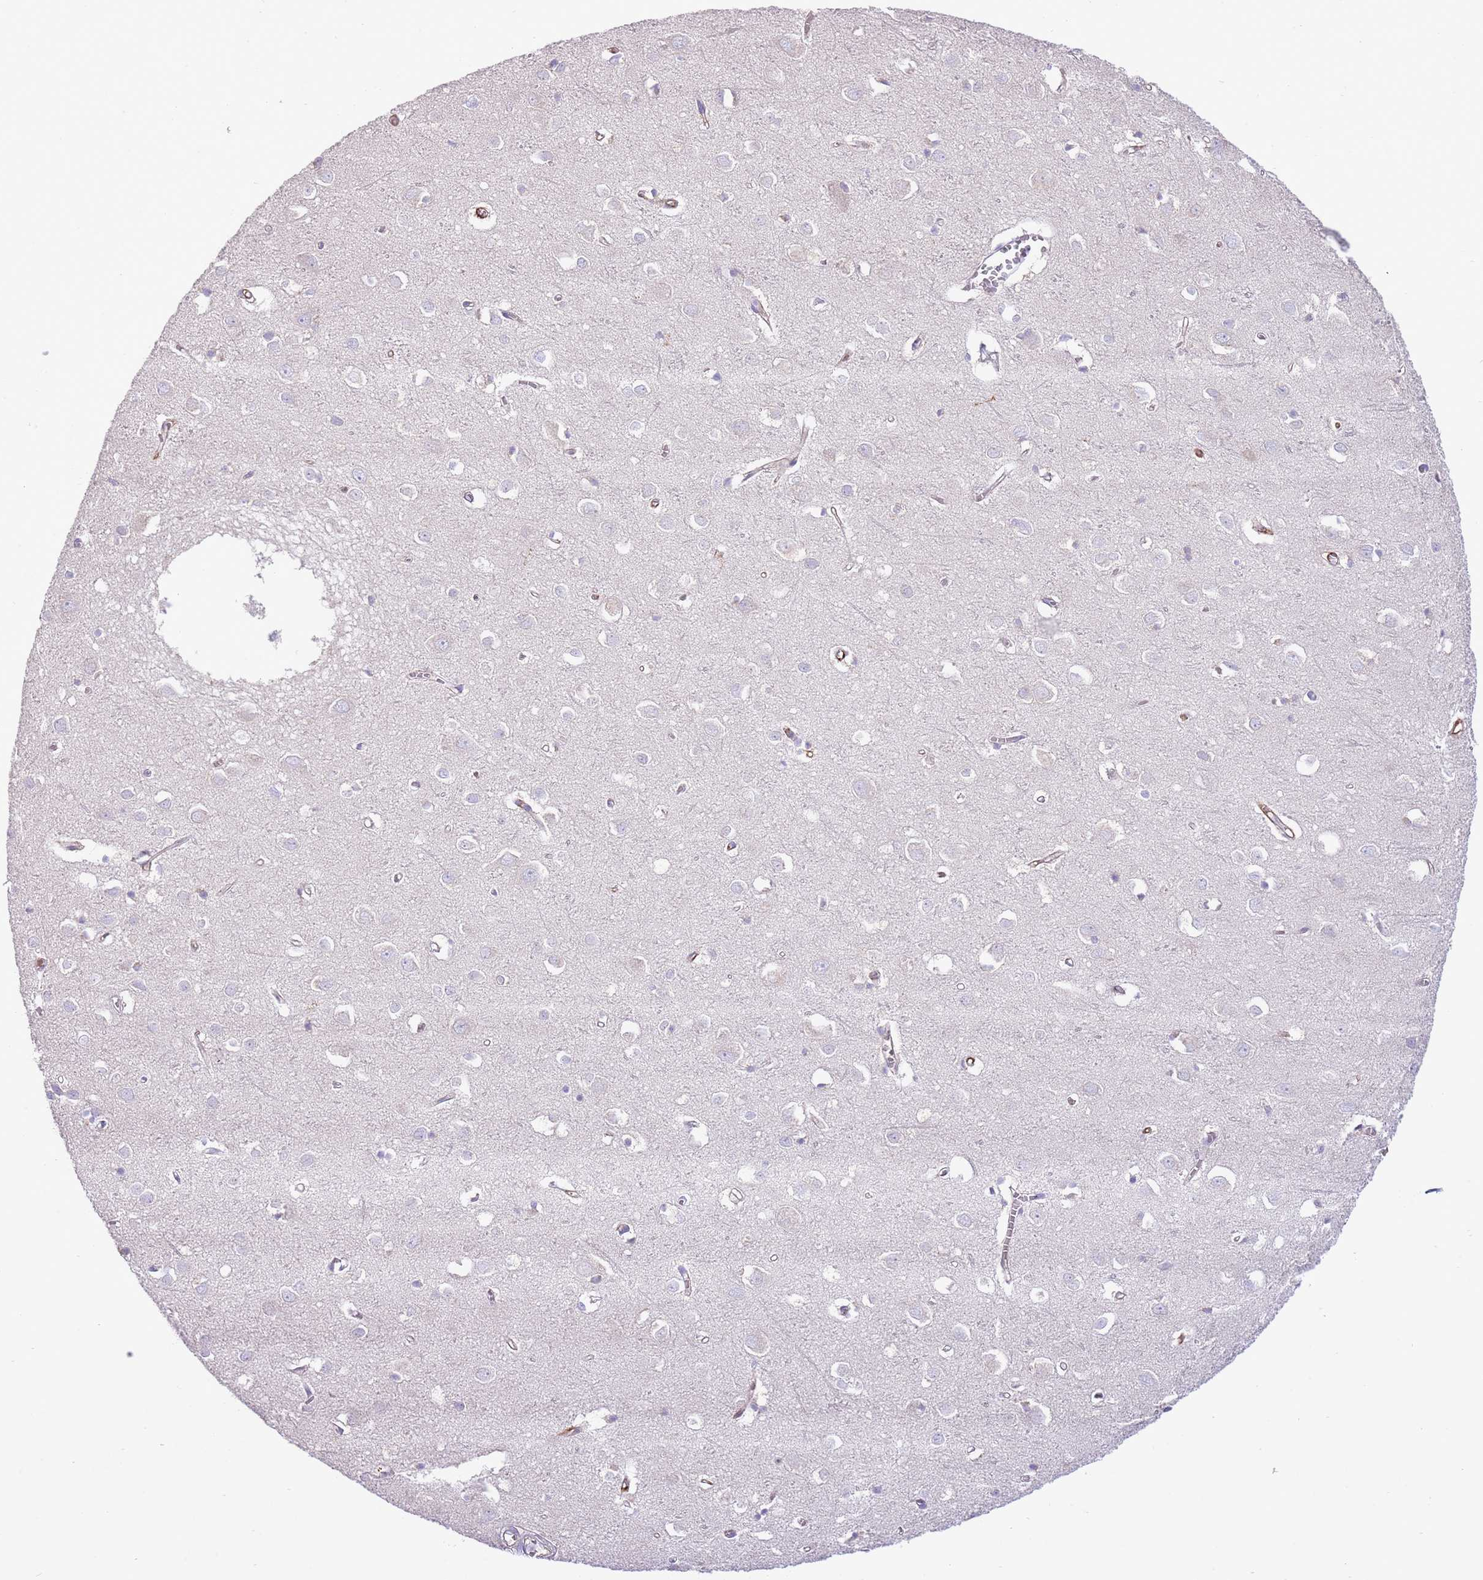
{"staining": {"intensity": "moderate", "quantity": "<25%", "location": "cytoplasmic/membranous"}, "tissue": "cerebral cortex", "cell_type": "Endothelial cells", "image_type": "normal", "snomed": [{"axis": "morphology", "description": "Normal tissue, NOS"}, {"axis": "topography", "description": "Cerebral cortex"}], "caption": "Moderate cytoplasmic/membranous protein positivity is appreciated in approximately <25% of endothelial cells in cerebral cortex. The protein of interest is stained brown, and the nuclei are stained in blue (DAB (3,3'-diaminobenzidine) IHC with brightfield microscopy, high magnification).", "gene": "OAZ2", "patient": {"sex": "female", "age": 64}}